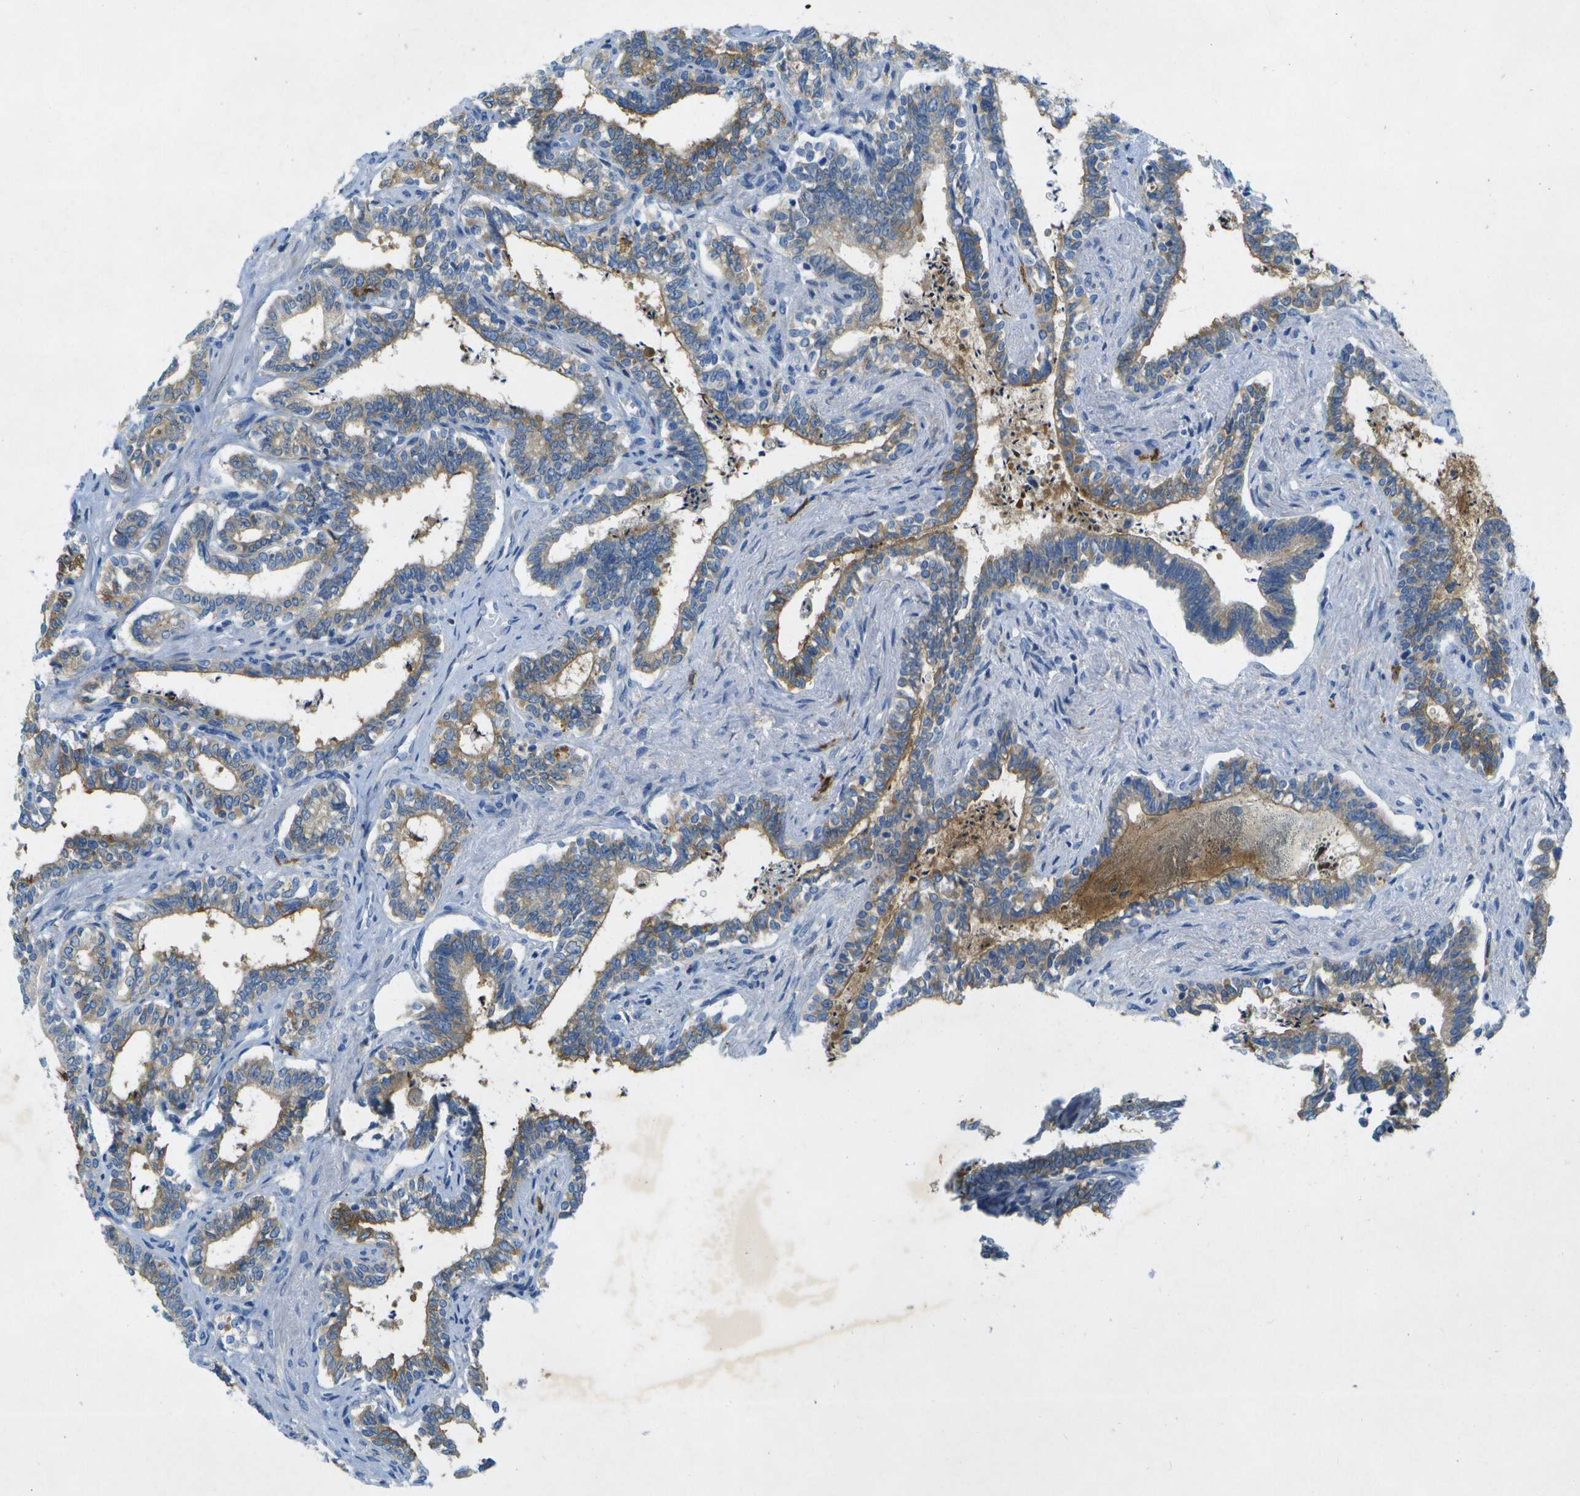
{"staining": {"intensity": "strong", "quantity": "25%-75%", "location": "cytoplasmic/membranous"}, "tissue": "seminal vesicle", "cell_type": "Glandular cells", "image_type": "normal", "snomed": [{"axis": "morphology", "description": "Normal tissue, NOS"}, {"axis": "morphology", "description": "Adenocarcinoma, High grade"}, {"axis": "topography", "description": "Prostate"}, {"axis": "topography", "description": "Seminal veicle"}], "caption": "Brown immunohistochemical staining in benign seminal vesicle exhibits strong cytoplasmic/membranous staining in approximately 25%-75% of glandular cells.", "gene": "WNK2", "patient": {"sex": "male", "age": 55}}